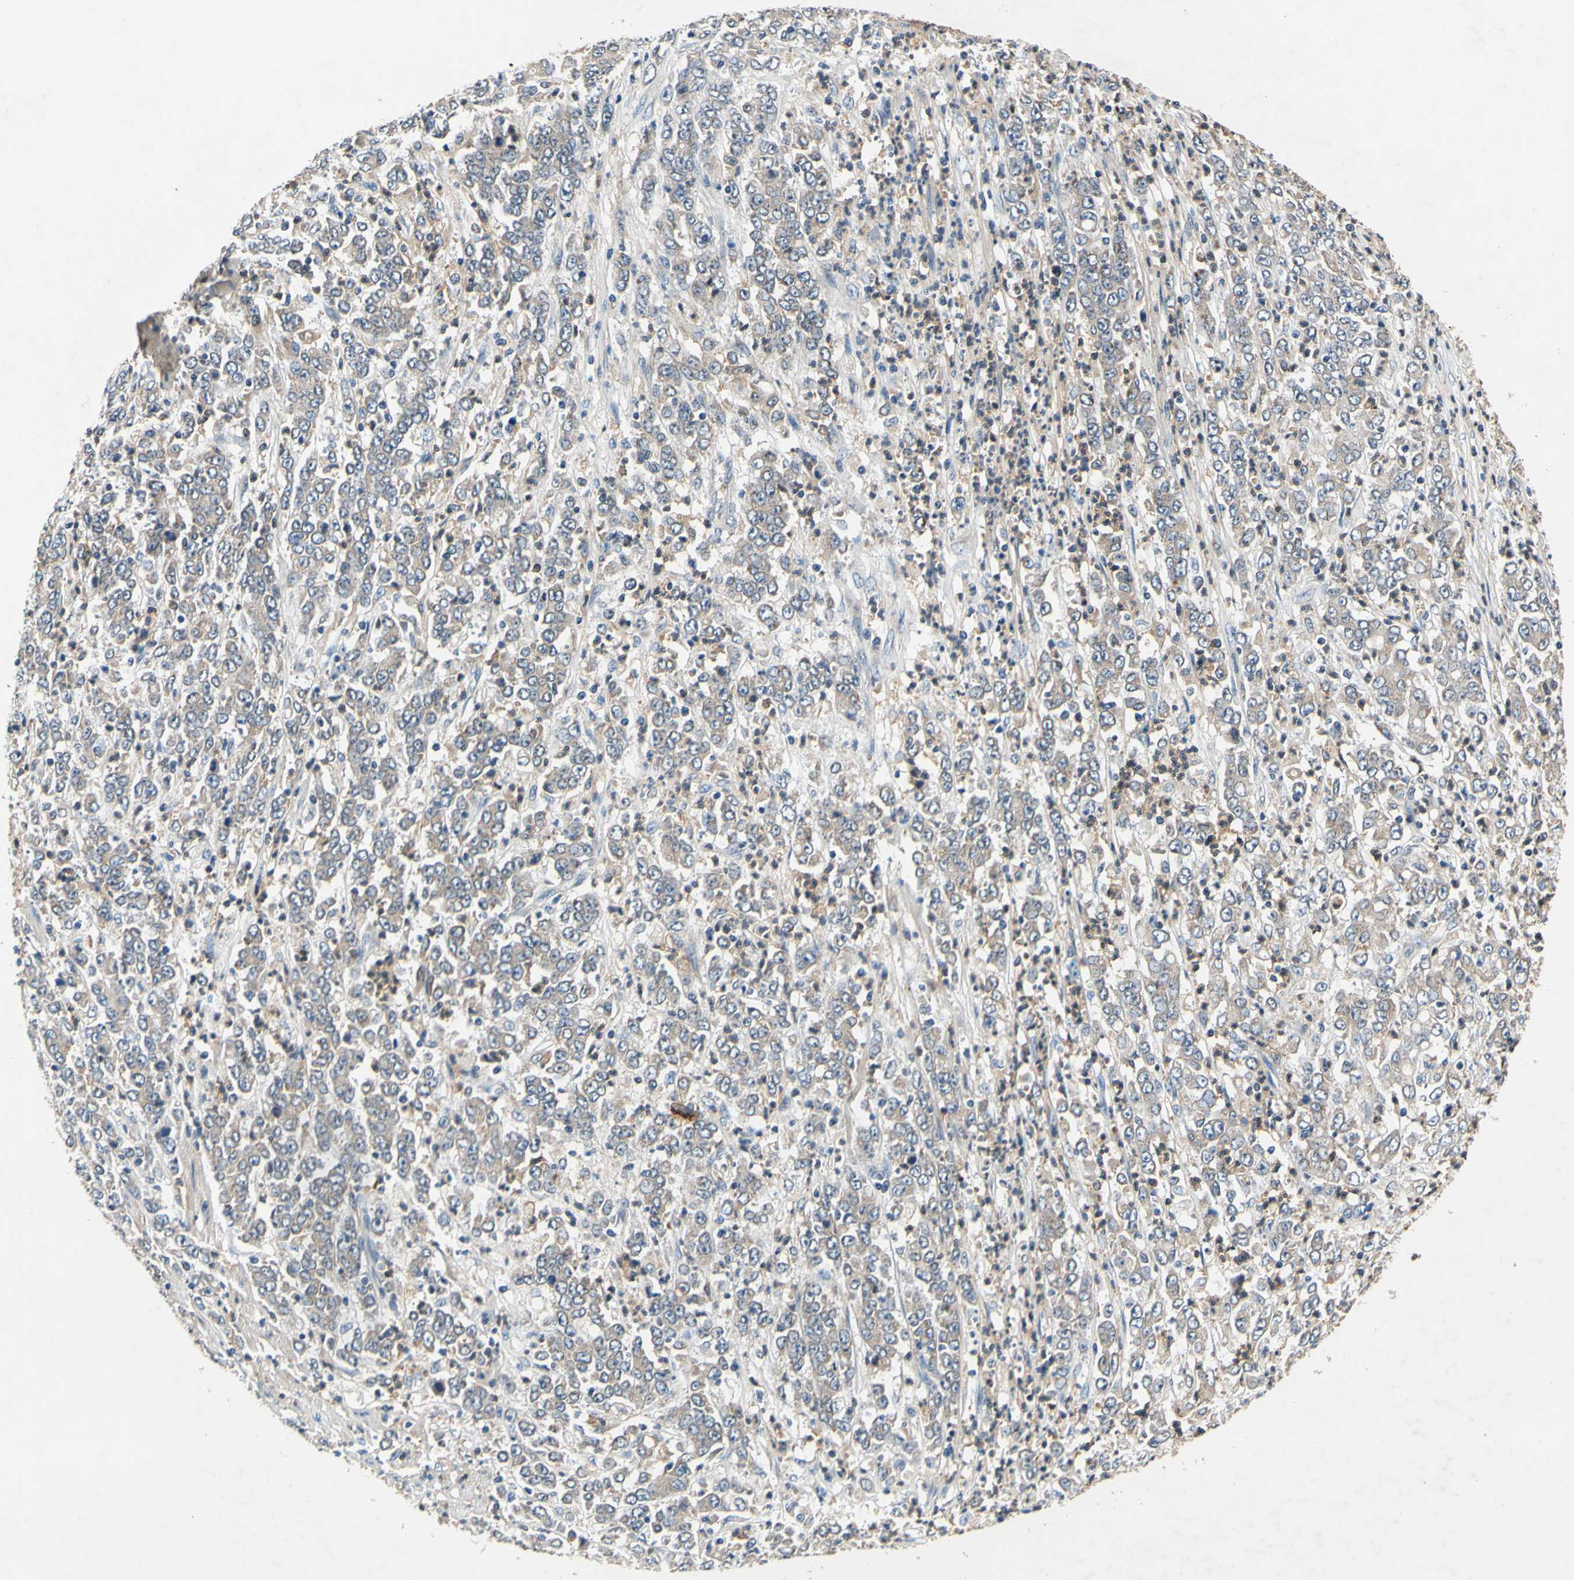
{"staining": {"intensity": "weak", "quantity": "25%-75%", "location": "cytoplasmic/membranous"}, "tissue": "stomach cancer", "cell_type": "Tumor cells", "image_type": "cancer", "snomed": [{"axis": "morphology", "description": "Adenocarcinoma, NOS"}, {"axis": "topography", "description": "Stomach, lower"}], "caption": "IHC (DAB) staining of human stomach adenocarcinoma demonstrates weak cytoplasmic/membranous protein expression in about 25%-75% of tumor cells.", "gene": "PLA2G4A", "patient": {"sex": "female", "age": 71}}